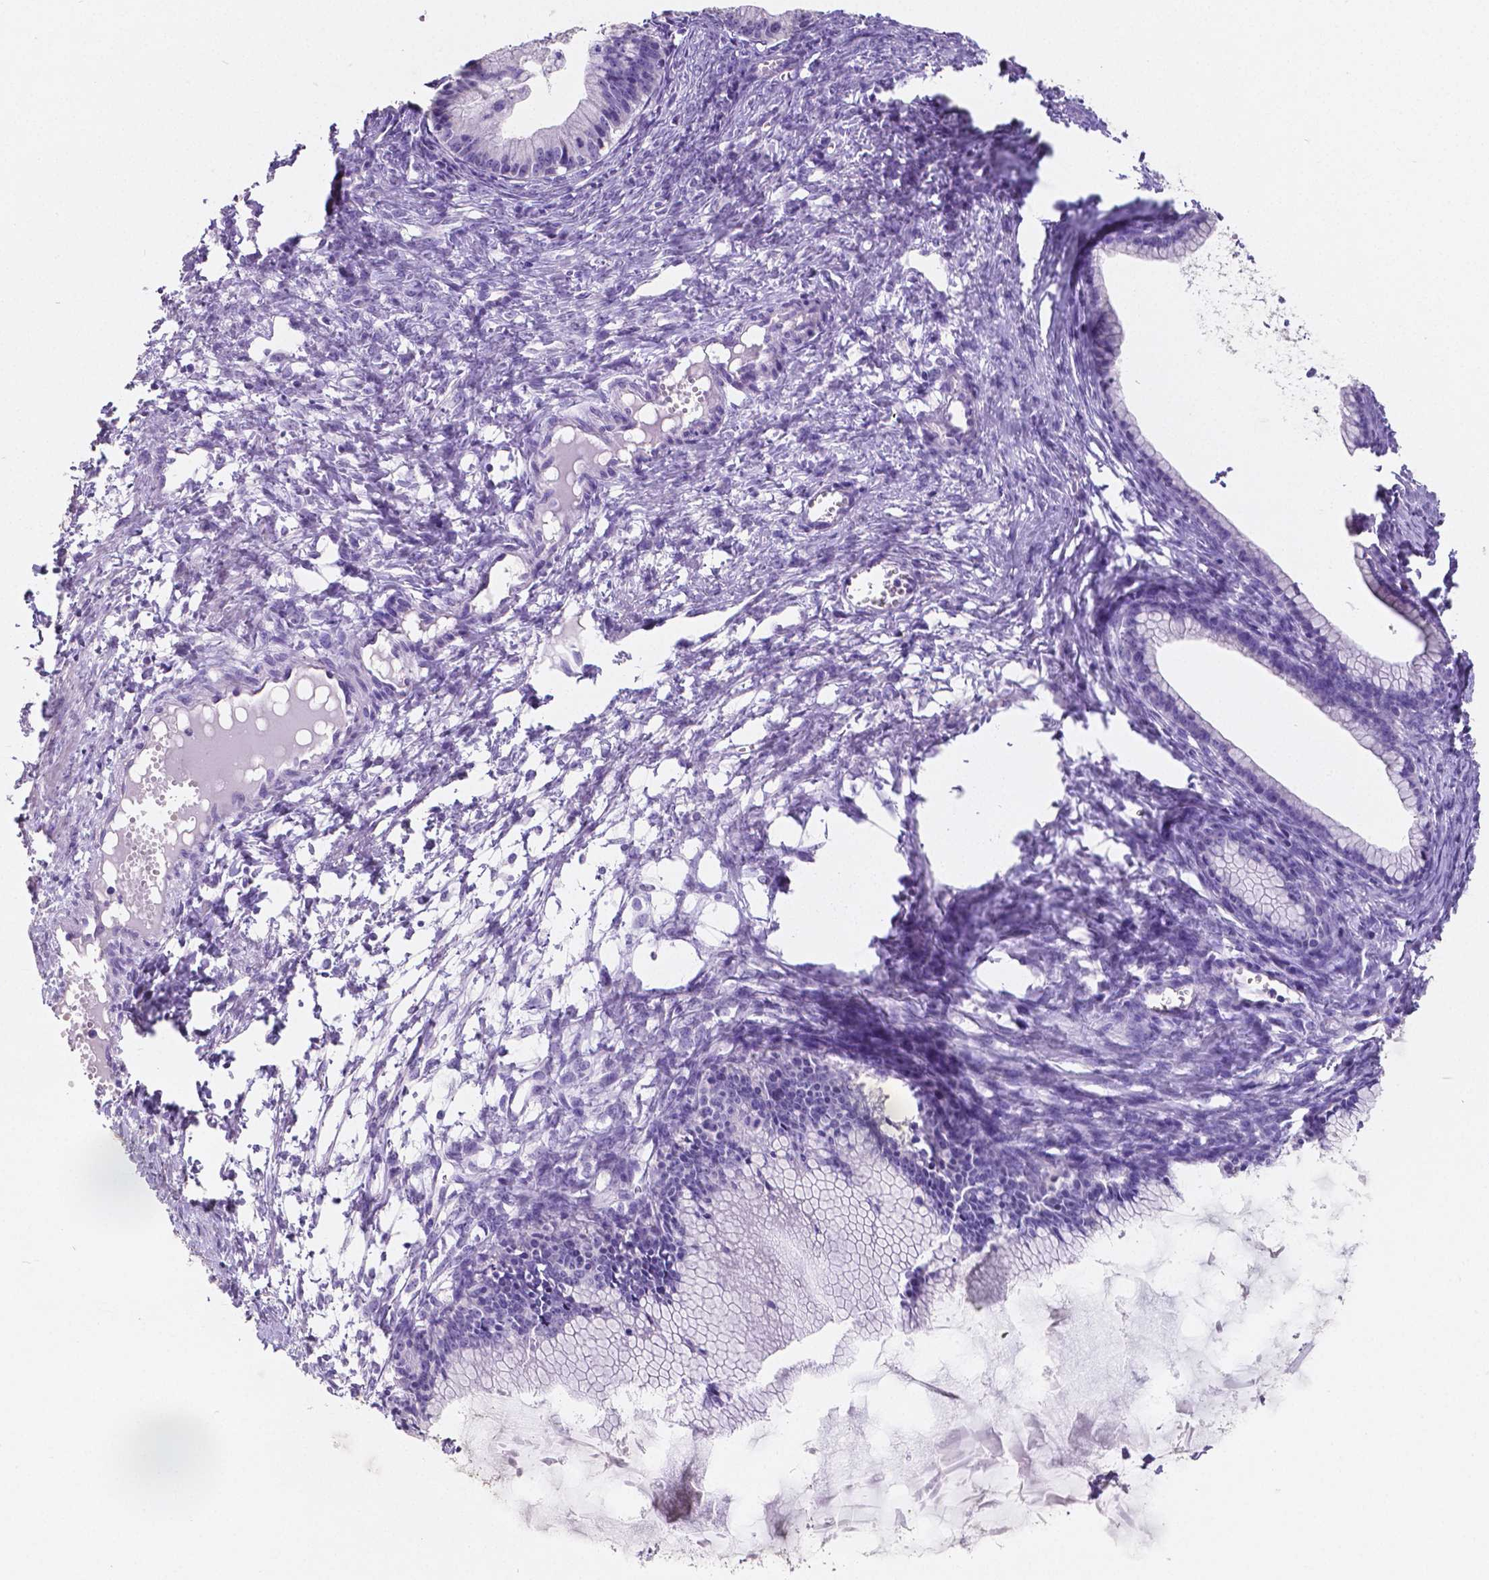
{"staining": {"intensity": "negative", "quantity": "none", "location": "none"}, "tissue": "ovarian cancer", "cell_type": "Tumor cells", "image_type": "cancer", "snomed": [{"axis": "morphology", "description": "Cystadenocarcinoma, mucinous, NOS"}, {"axis": "topography", "description": "Ovary"}], "caption": "The micrograph shows no significant expression in tumor cells of mucinous cystadenocarcinoma (ovarian).", "gene": "SATB2", "patient": {"sex": "female", "age": 41}}